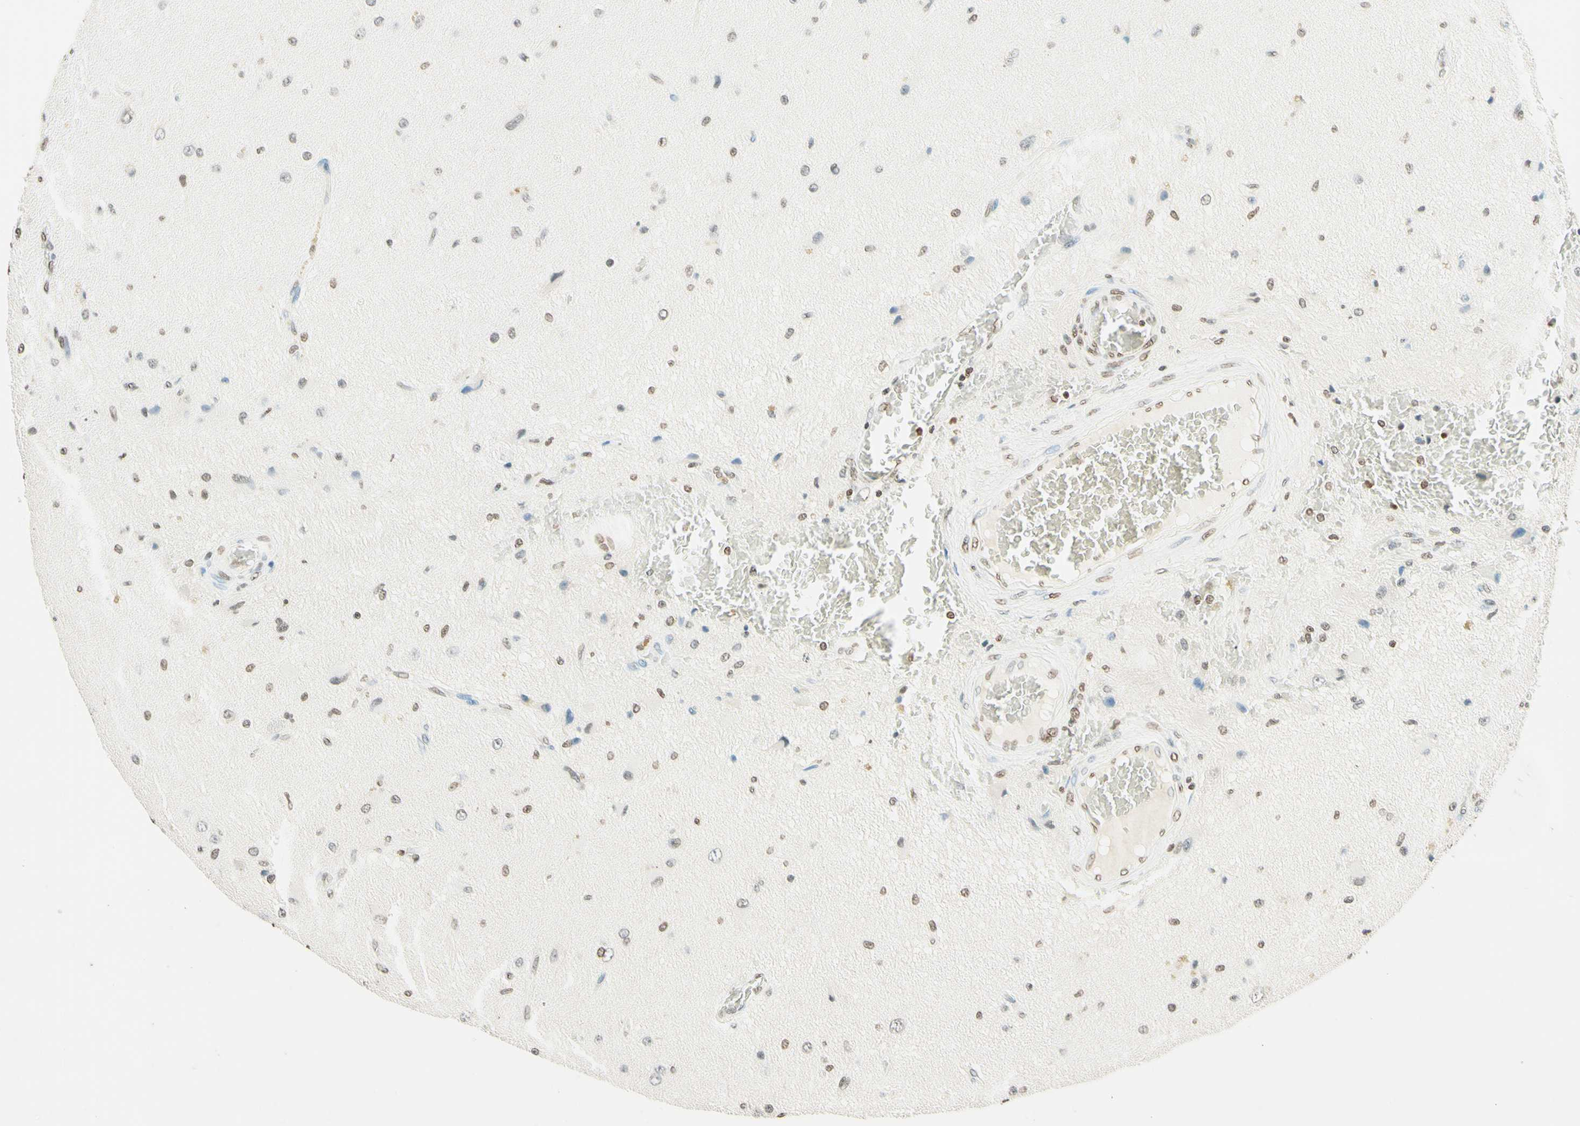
{"staining": {"intensity": "weak", "quantity": "25%-75%", "location": "nuclear"}, "tissue": "glioma", "cell_type": "Tumor cells", "image_type": "cancer", "snomed": [{"axis": "morphology", "description": "Glioma, malignant, High grade"}, {"axis": "topography", "description": "pancreas cauda"}], "caption": "Tumor cells demonstrate low levels of weak nuclear staining in approximately 25%-75% of cells in malignant glioma (high-grade).", "gene": "MSH2", "patient": {"sex": "male", "age": 60}}